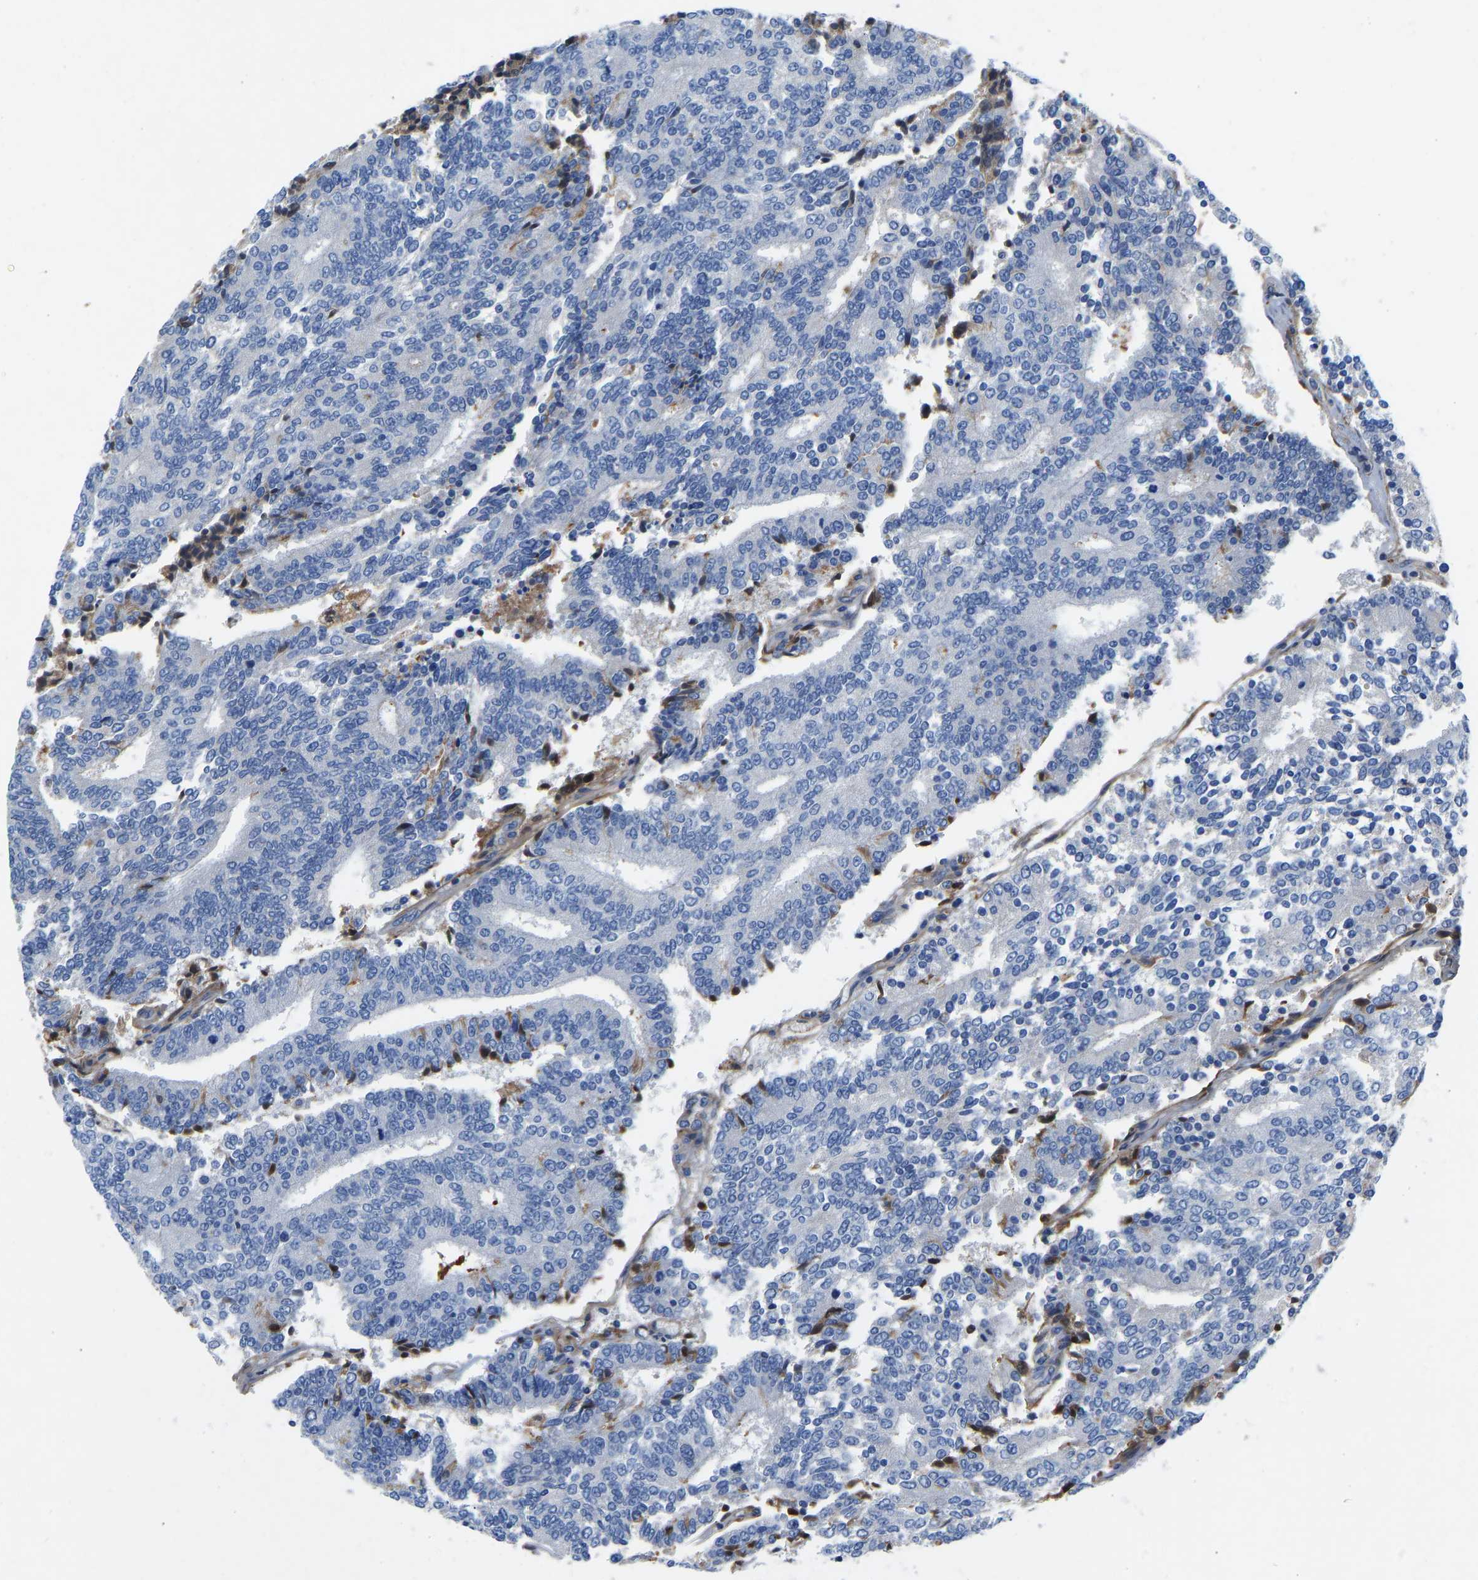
{"staining": {"intensity": "negative", "quantity": "none", "location": "none"}, "tissue": "prostate cancer", "cell_type": "Tumor cells", "image_type": "cancer", "snomed": [{"axis": "morphology", "description": "Normal tissue, NOS"}, {"axis": "morphology", "description": "Adenocarcinoma, High grade"}, {"axis": "topography", "description": "Prostate"}, {"axis": "topography", "description": "Seminal veicle"}], "caption": "Histopathology image shows no significant protein positivity in tumor cells of prostate cancer.", "gene": "HSPG2", "patient": {"sex": "male", "age": 55}}